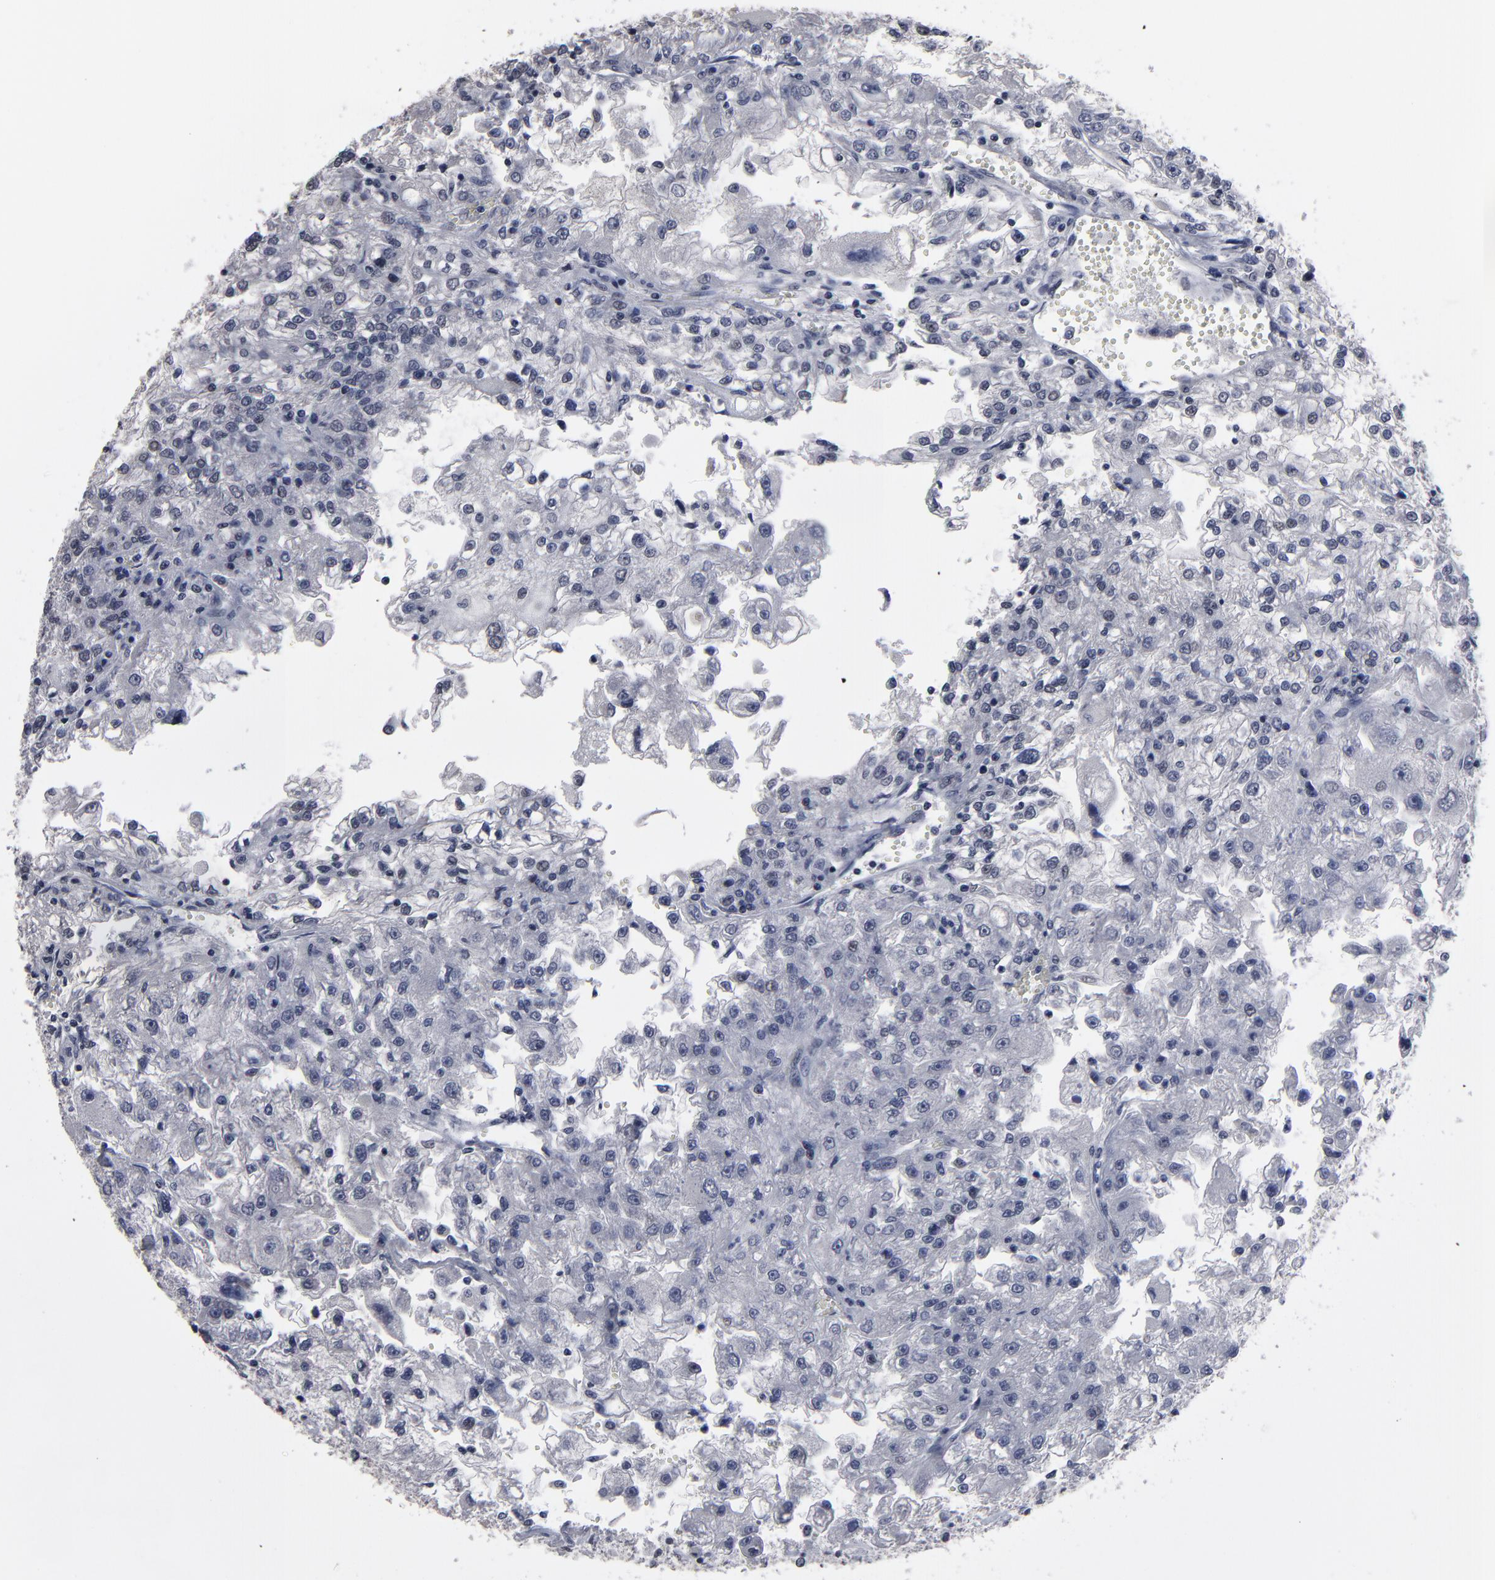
{"staining": {"intensity": "negative", "quantity": "none", "location": "none"}, "tissue": "renal cancer", "cell_type": "Tumor cells", "image_type": "cancer", "snomed": [{"axis": "morphology", "description": "Adenocarcinoma, NOS"}, {"axis": "topography", "description": "Kidney"}], "caption": "This is a histopathology image of IHC staining of renal adenocarcinoma, which shows no staining in tumor cells.", "gene": "SSRP1", "patient": {"sex": "female", "age": 83}}